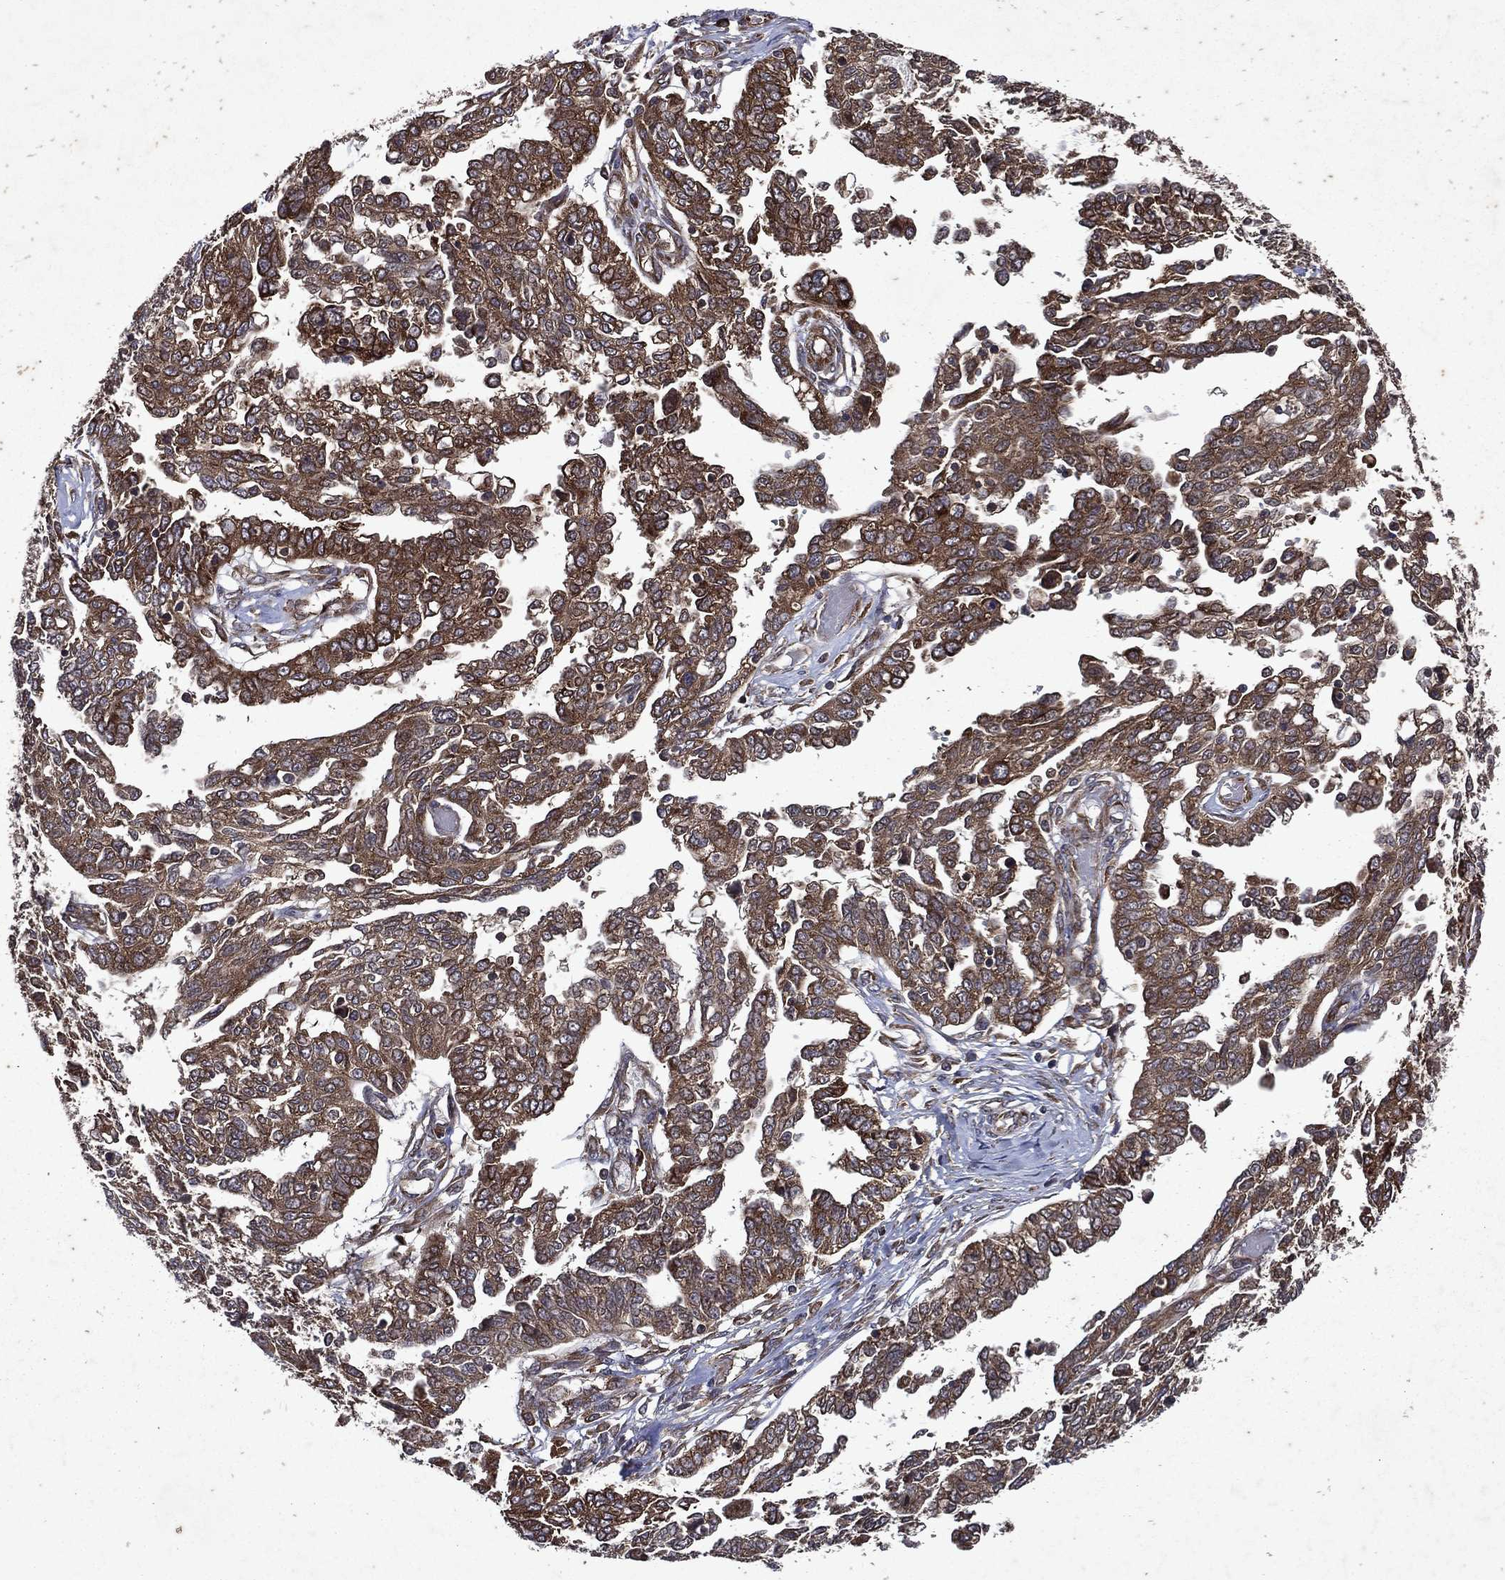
{"staining": {"intensity": "moderate", "quantity": ">75%", "location": "cytoplasmic/membranous"}, "tissue": "ovarian cancer", "cell_type": "Tumor cells", "image_type": "cancer", "snomed": [{"axis": "morphology", "description": "Cystadenocarcinoma, serous, NOS"}, {"axis": "topography", "description": "Ovary"}], "caption": "Immunohistochemical staining of human ovarian cancer displays medium levels of moderate cytoplasmic/membranous expression in about >75% of tumor cells.", "gene": "EIF2B4", "patient": {"sex": "female", "age": 67}}